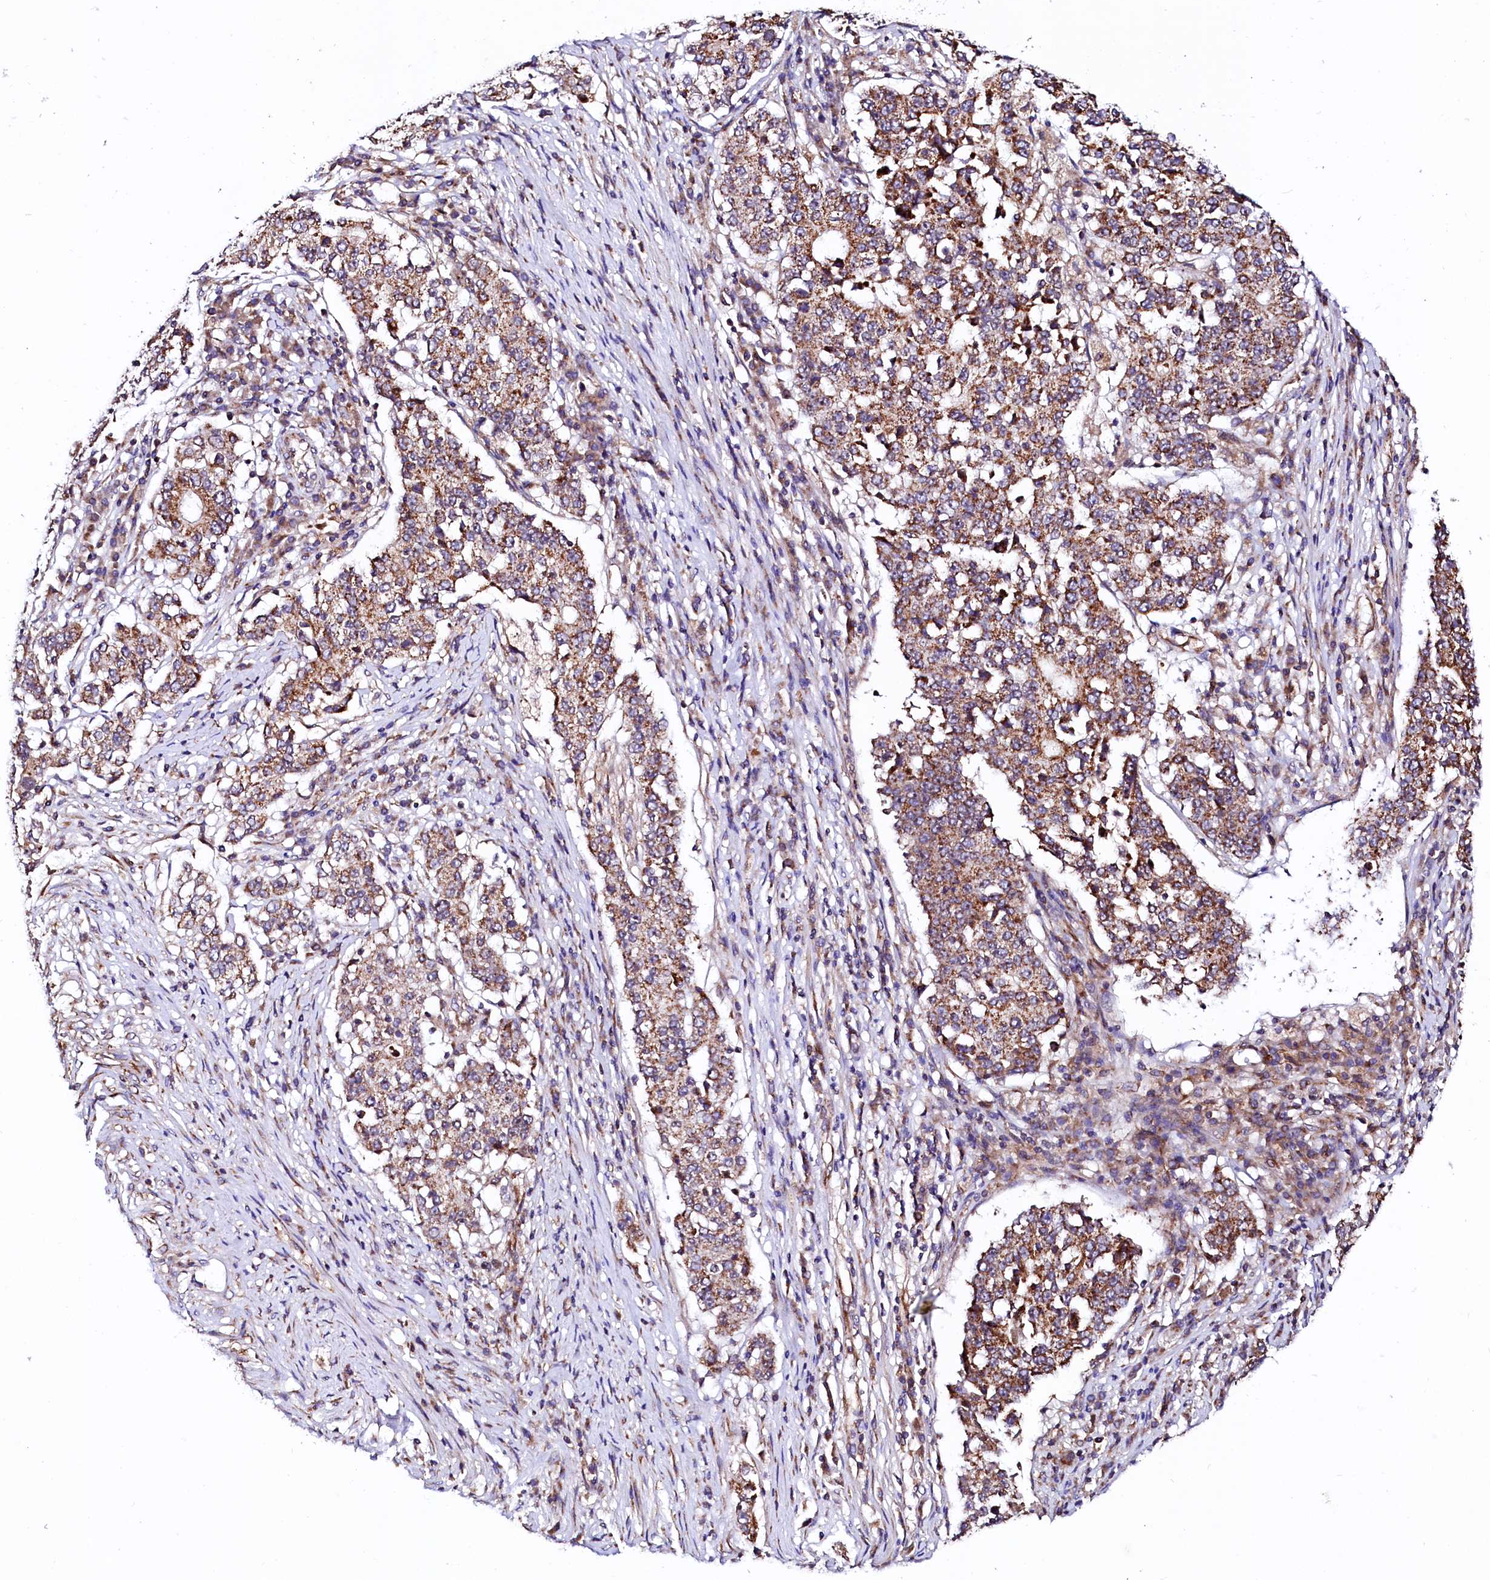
{"staining": {"intensity": "moderate", "quantity": ">75%", "location": "cytoplasmic/membranous"}, "tissue": "stomach cancer", "cell_type": "Tumor cells", "image_type": "cancer", "snomed": [{"axis": "morphology", "description": "Adenocarcinoma, NOS"}, {"axis": "topography", "description": "Stomach"}], "caption": "The image displays a brown stain indicating the presence of a protein in the cytoplasmic/membranous of tumor cells in stomach cancer (adenocarcinoma).", "gene": "UBE3C", "patient": {"sex": "male", "age": 59}}